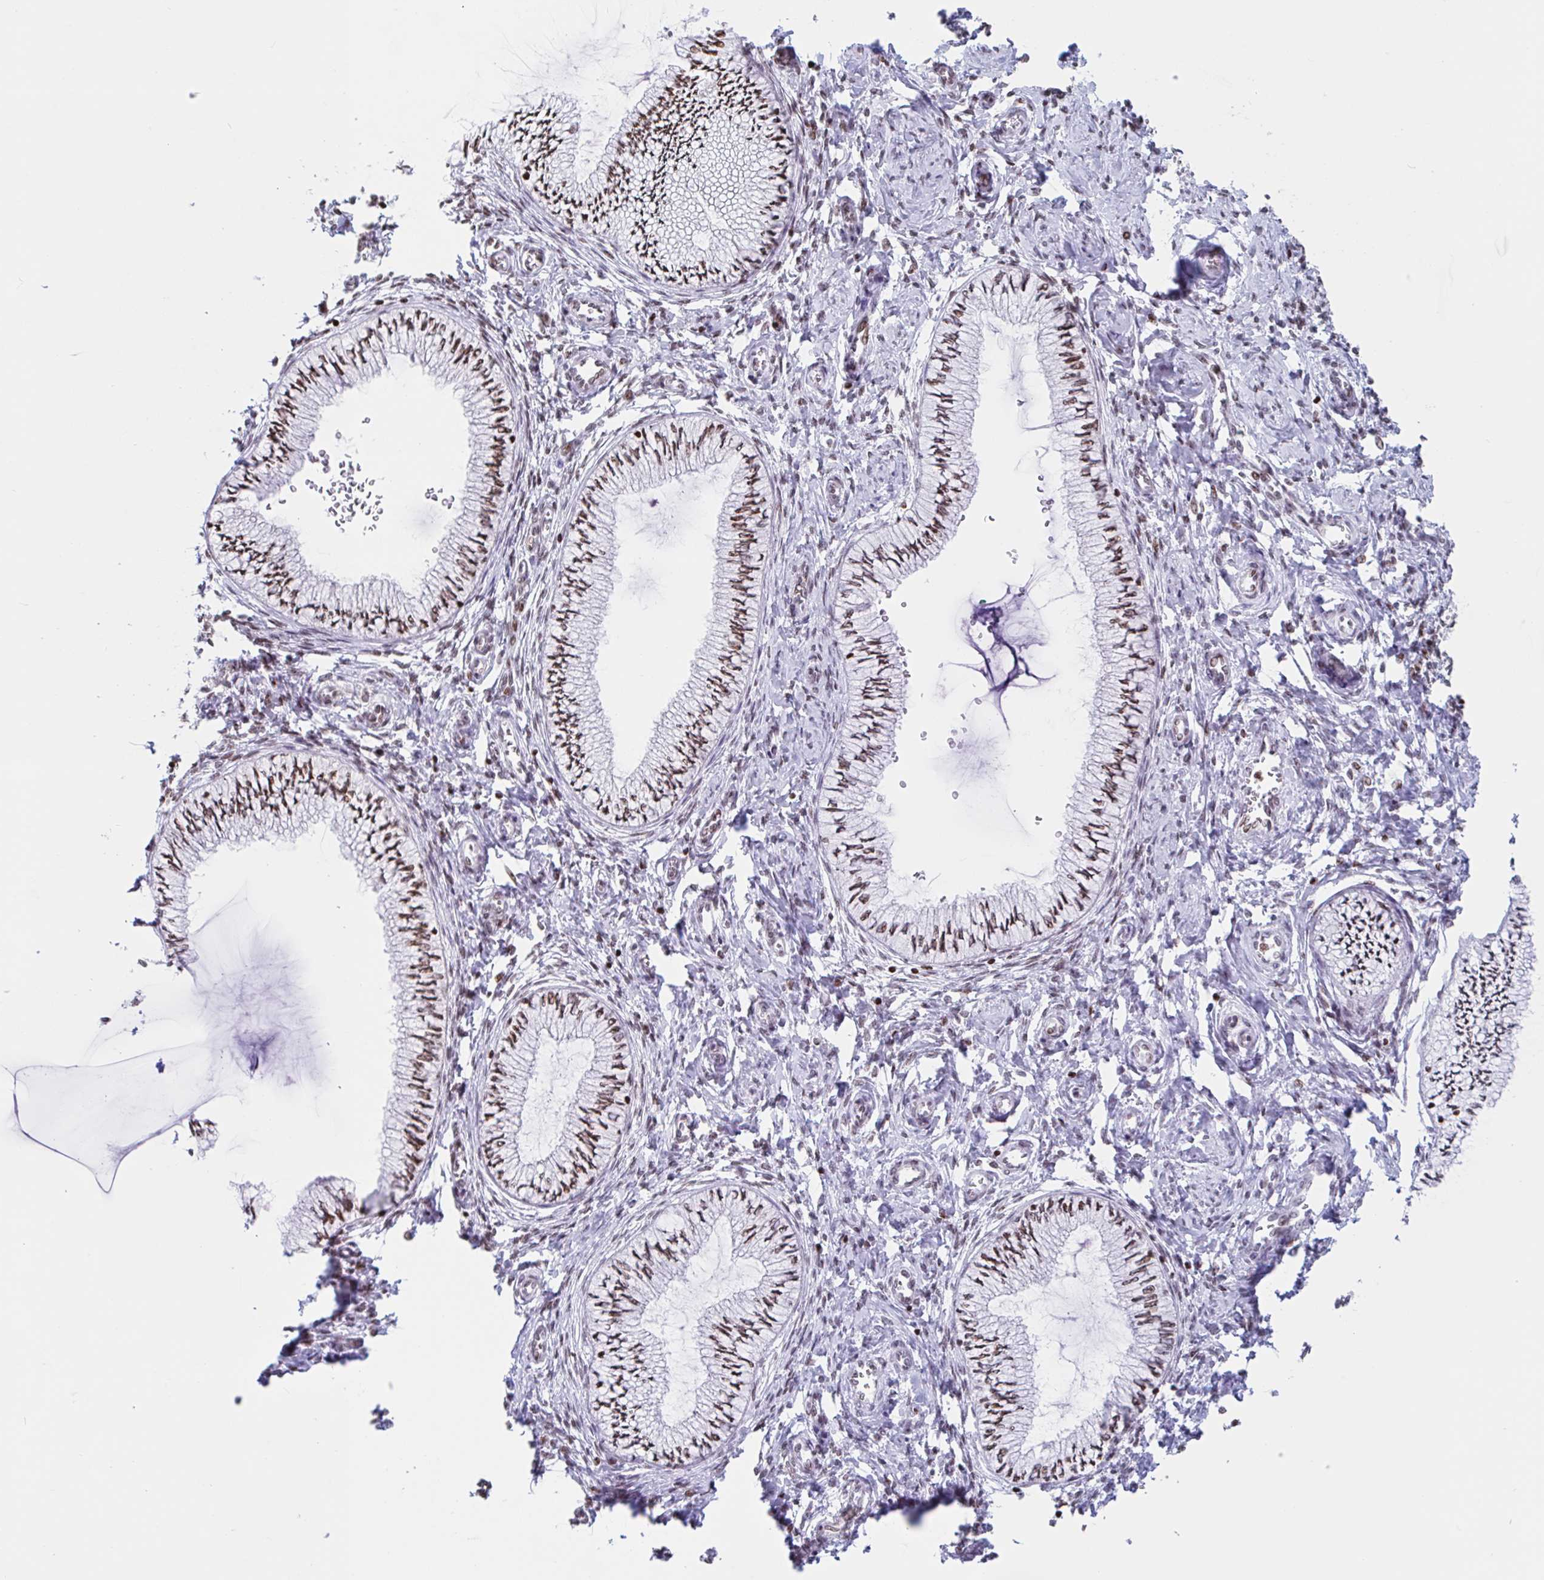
{"staining": {"intensity": "moderate", "quantity": ">75%", "location": "nuclear"}, "tissue": "cervix", "cell_type": "Glandular cells", "image_type": "normal", "snomed": [{"axis": "morphology", "description": "Normal tissue, NOS"}, {"axis": "topography", "description": "Cervix"}], "caption": "The photomicrograph exhibits a brown stain indicating the presence of a protein in the nuclear of glandular cells in cervix. (DAB (3,3'-diaminobenzidine) IHC, brown staining for protein, blue staining for nuclei).", "gene": "NOL6", "patient": {"sex": "female", "age": 24}}